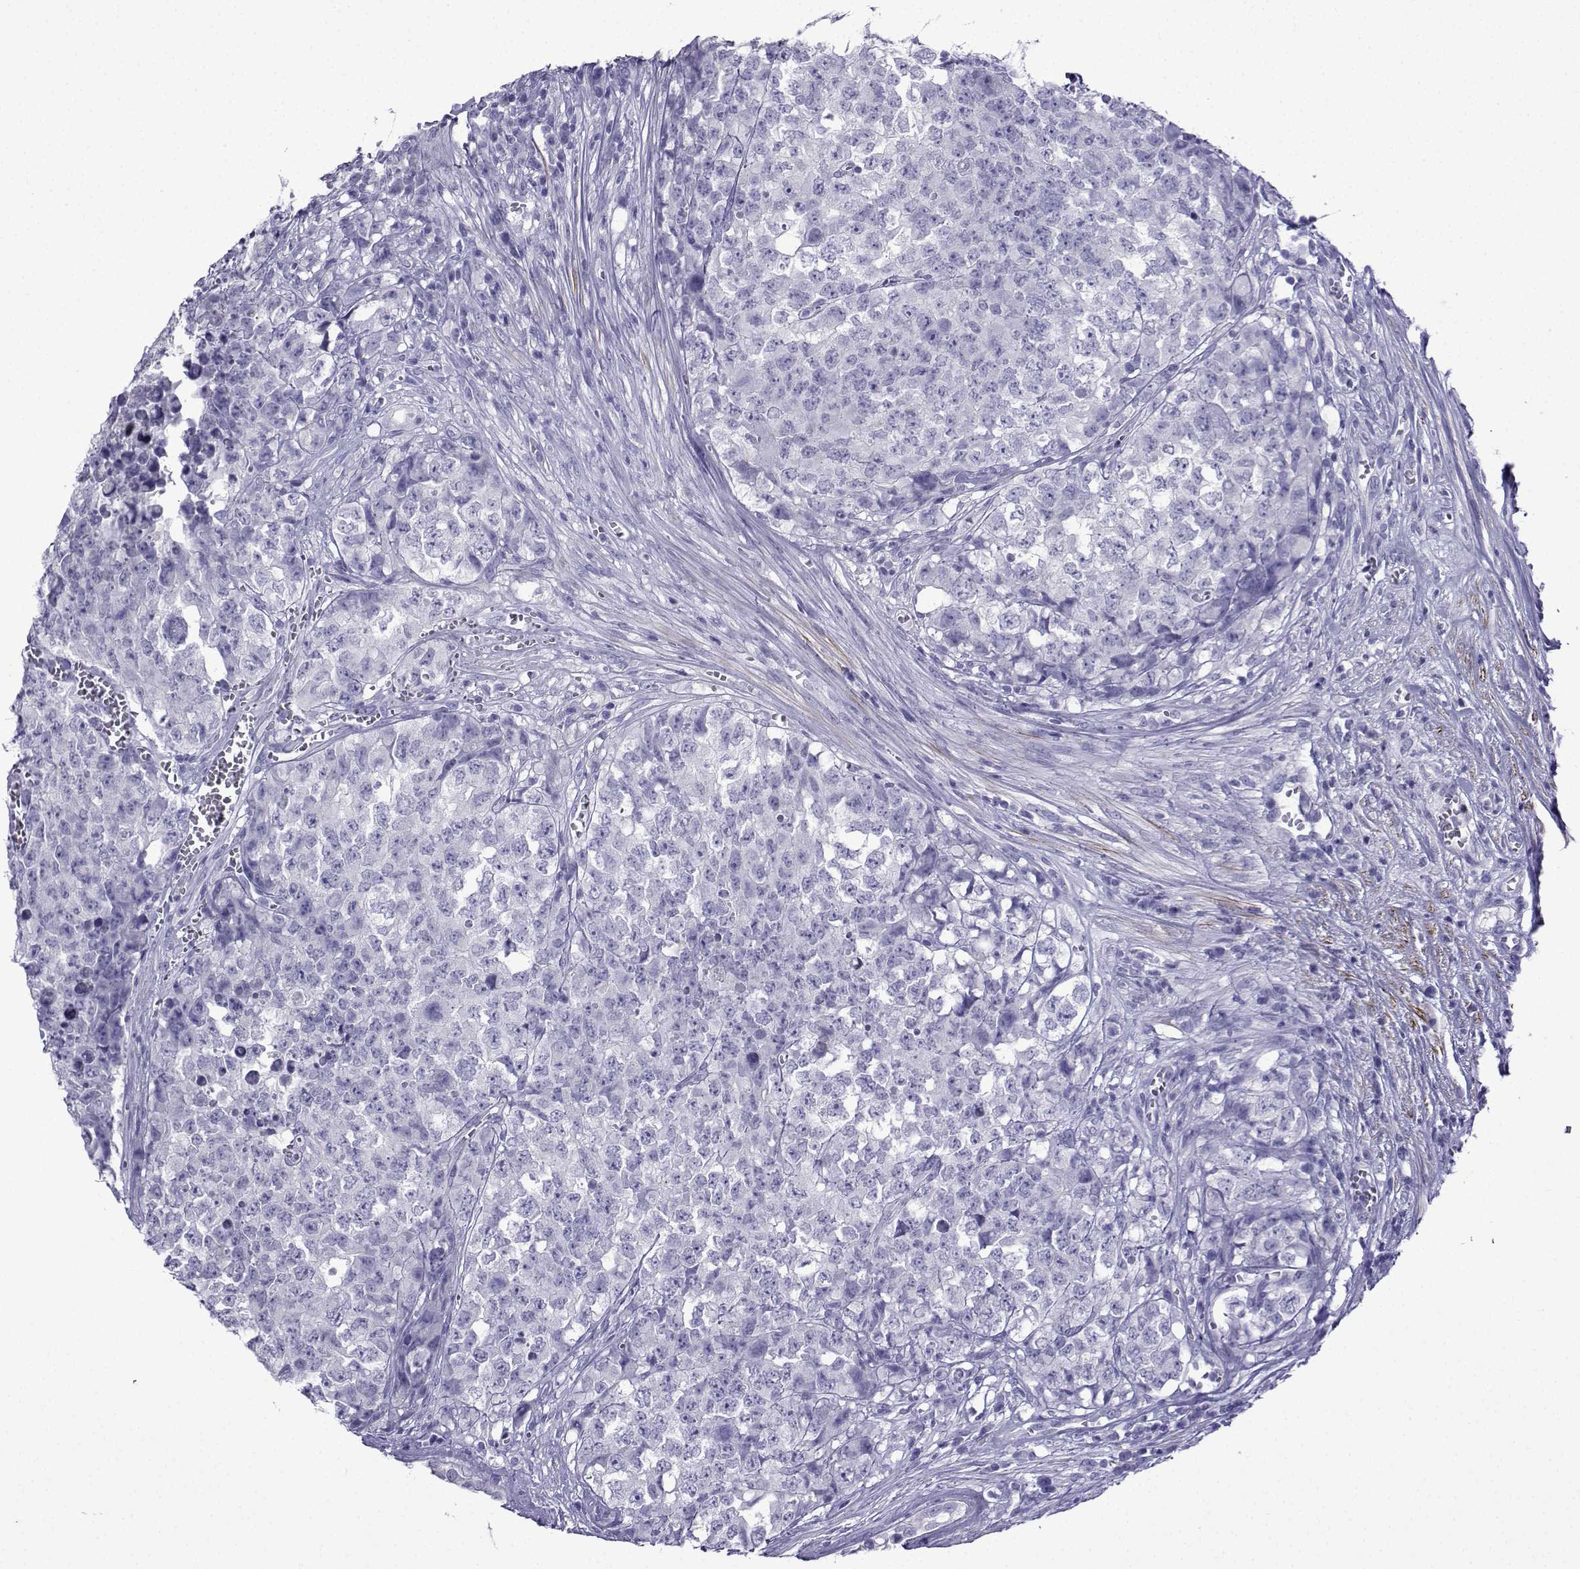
{"staining": {"intensity": "negative", "quantity": "none", "location": "none"}, "tissue": "testis cancer", "cell_type": "Tumor cells", "image_type": "cancer", "snomed": [{"axis": "morphology", "description": "Carcinoma, Embryonal, NOS"}, {"axis": "topography", "description": "Testis"}], "caption": "IHC of human testis embryonal carcinoma shows no staining in tumor cells.", "gene": "KCNF1", "patient": {"sex": "male", "age": 23}}